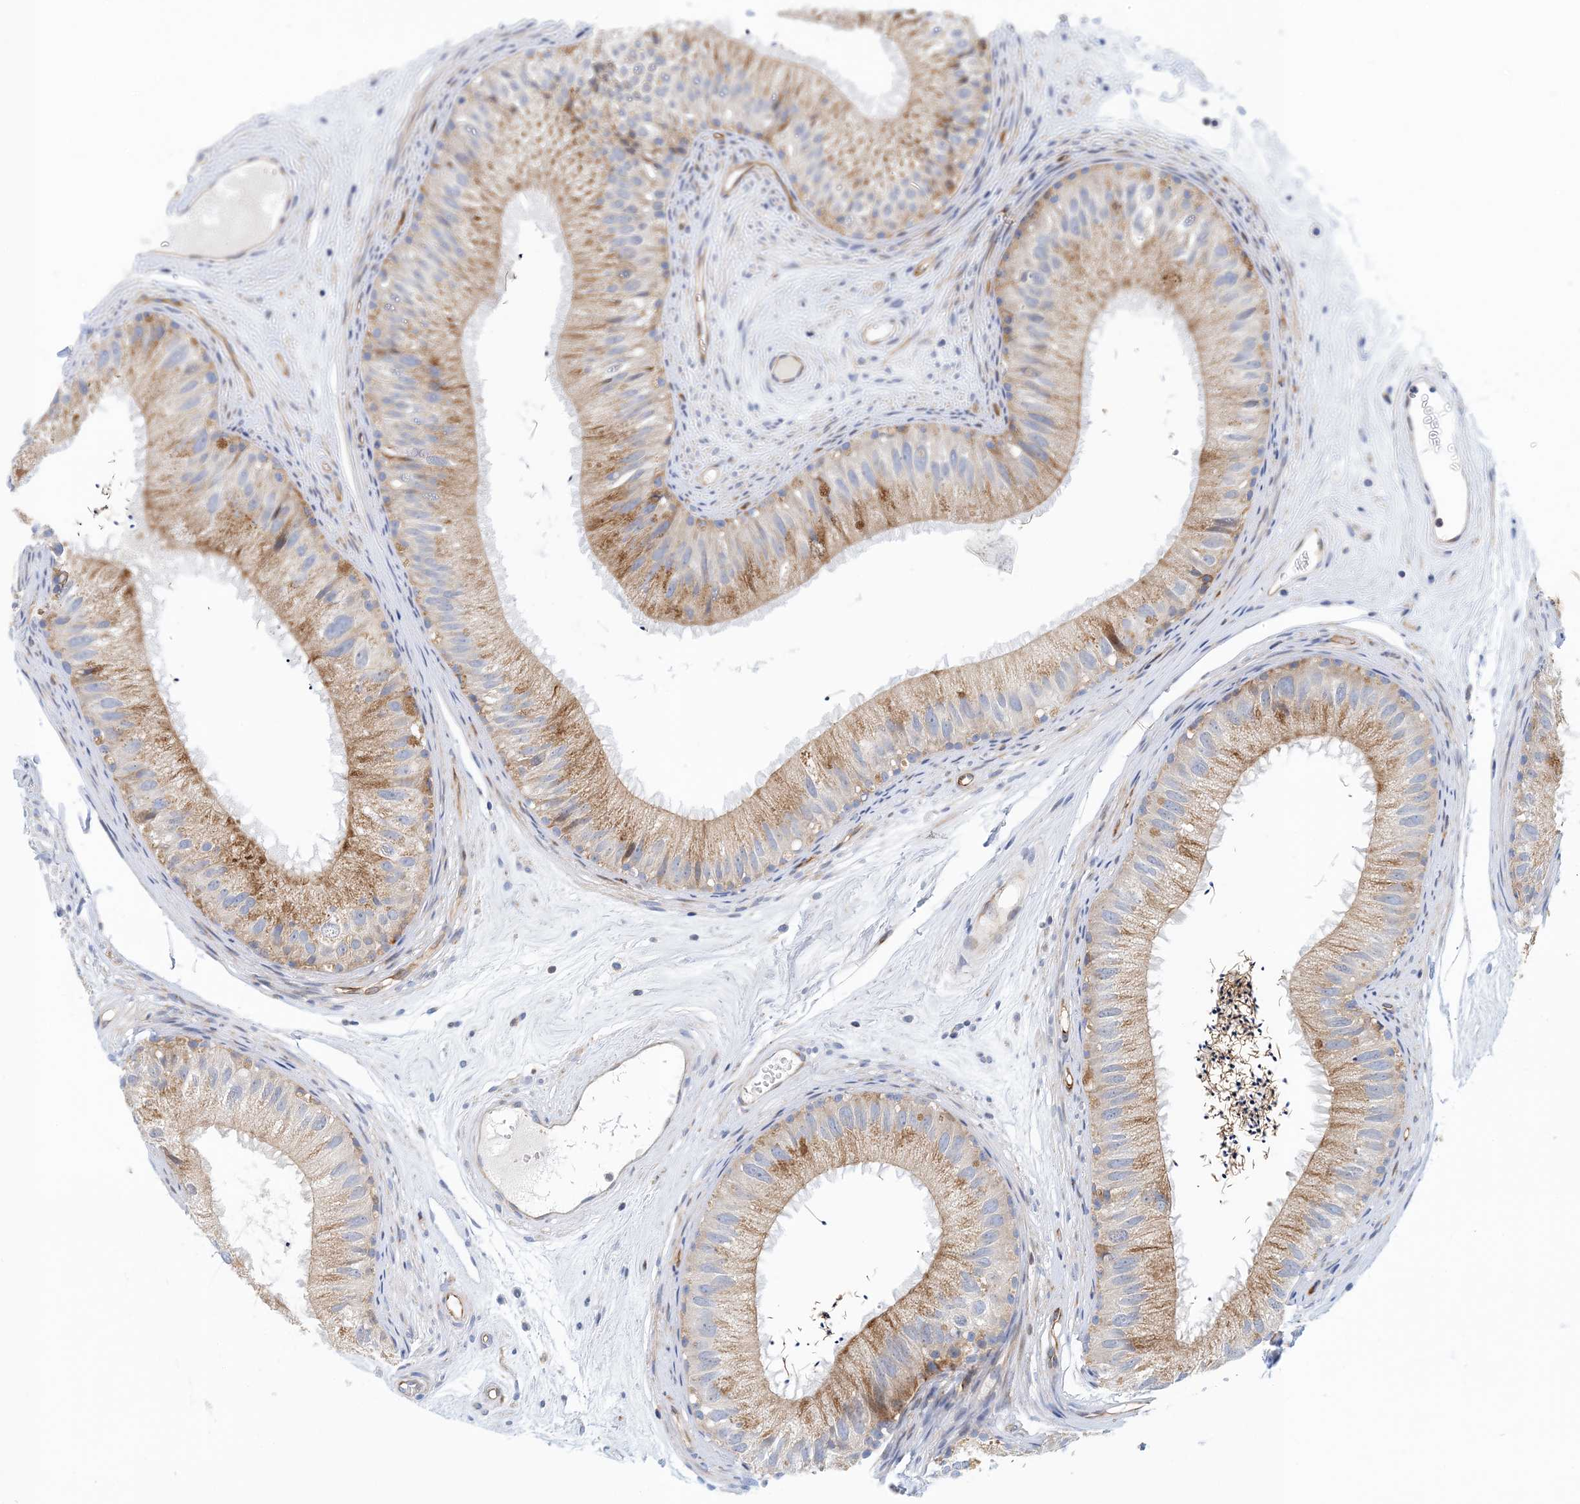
{"staining": {"intensity": "moderate", "quantity": "<25%", "location": "cytoplasmic/membranous"}, "tissue": "epididymis", "cell_type": "Glandular cells", "image_type": "normal", "snomed": [{"axis": "morphology", "description": "Normal tissue, NOS"}, {"axis": "topography", "description": "Epididymis"}], "caption": "Moderate cytoplasmic/membranous staining is appreciated in approximately <25% of glandular cells in normal epididymis.", "gene": "PCDHA2", "patient": {"sex": "male", "age": 77}}